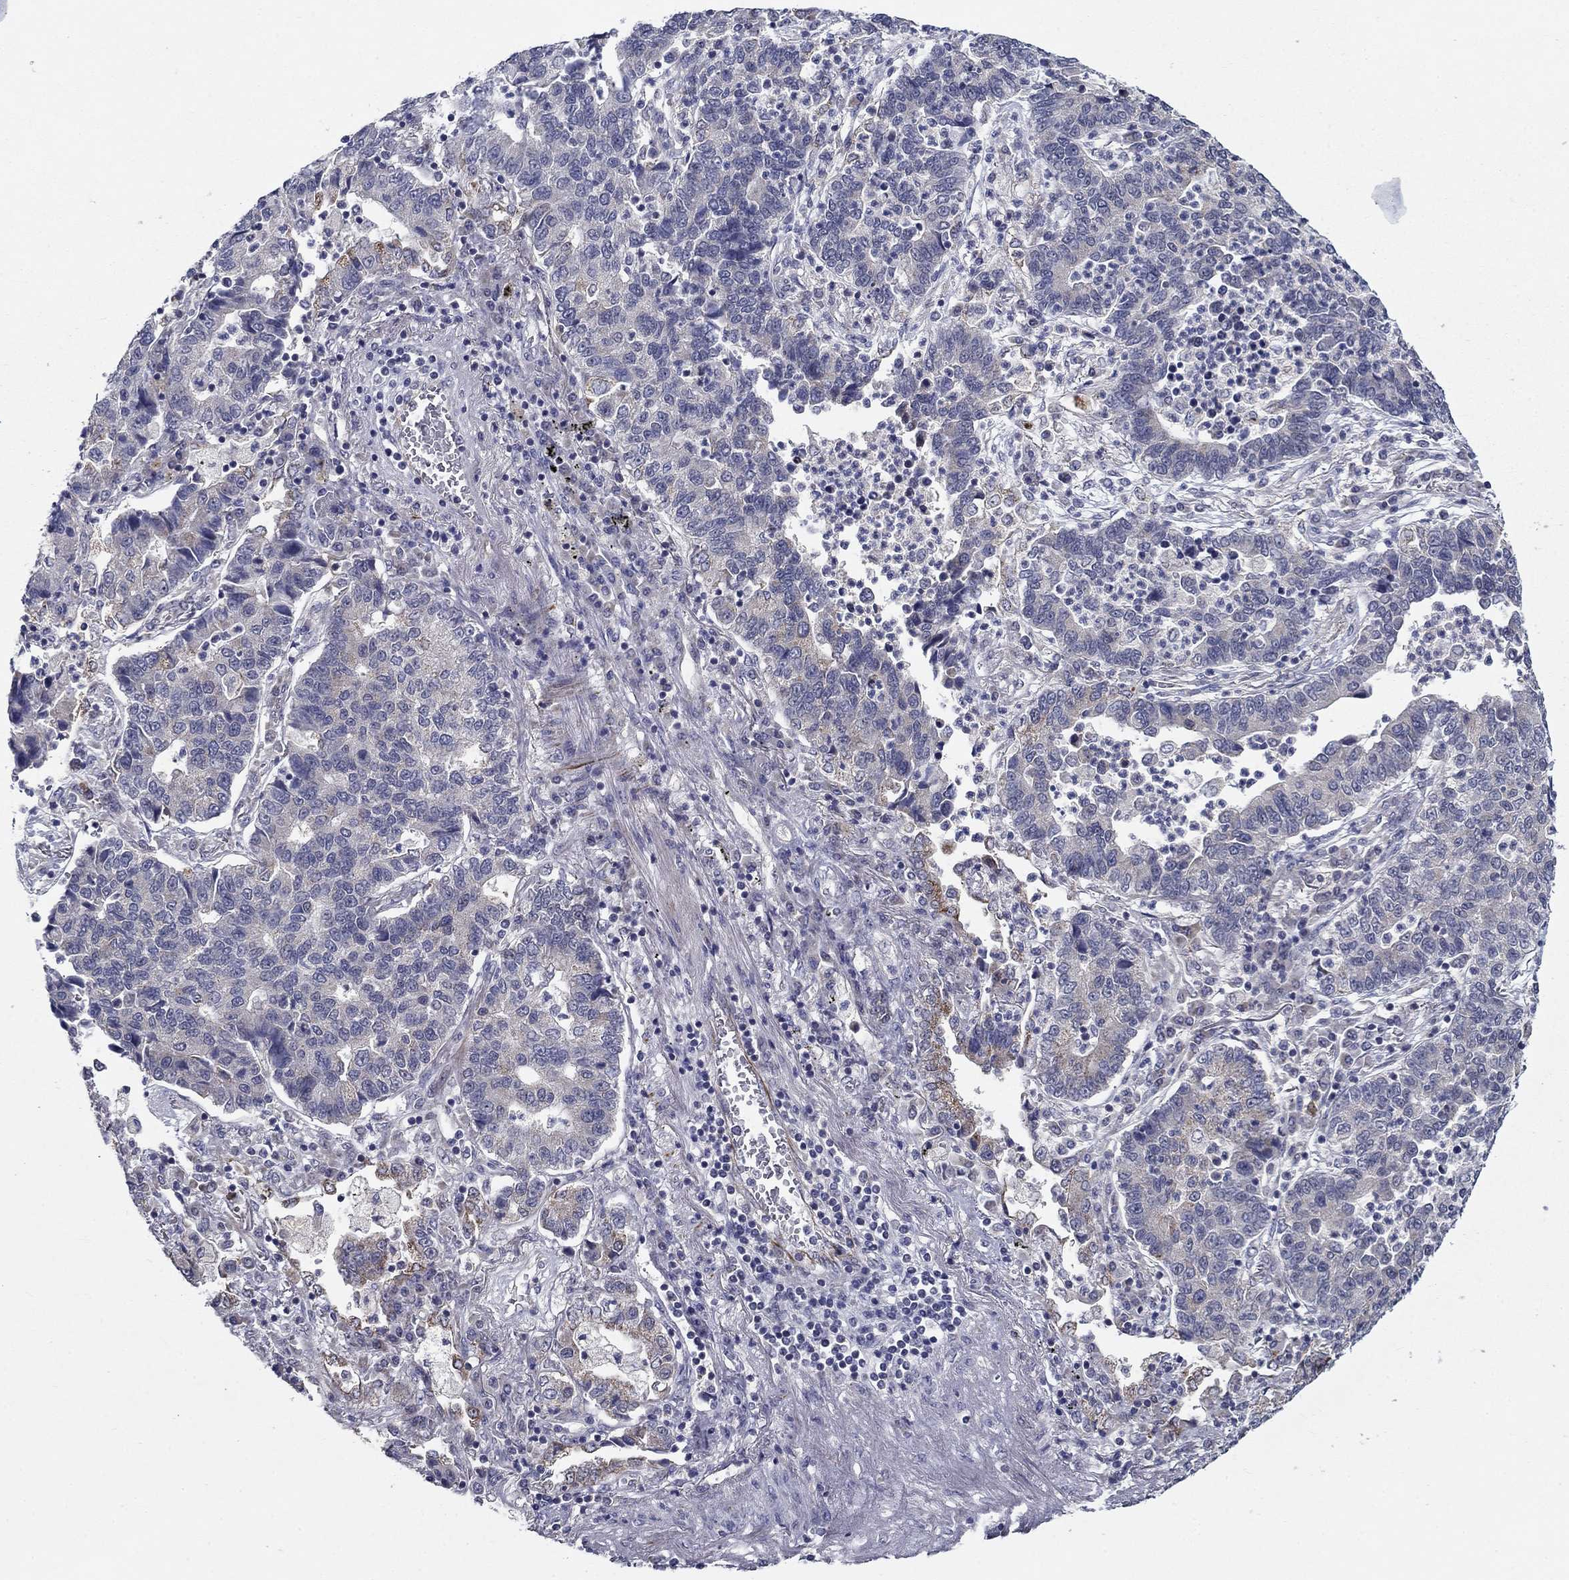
{"staining": {"intensity": "moderate", "quantity": "<25%", "location": "cytoplasmic/membranous"}, "tissue": "lung cancer", "cell_type": "Tumor cells", "image_type": "cancer", "snomed": [{"axis": "morphology", "description": "Adenocarcinoma, NOS"}, {"axis": "topography", "description": "Lung"}], "caption": "The immunohistochemical stain labels moderate cytoplasmic/membranous positivity in tumor cells of lung adenocarcinoma tissue. The protein is shown in brown color, while the nuclei are stained blue.", "gene": "LACTB2", "patient": {"sex": "female", "age": 57}}